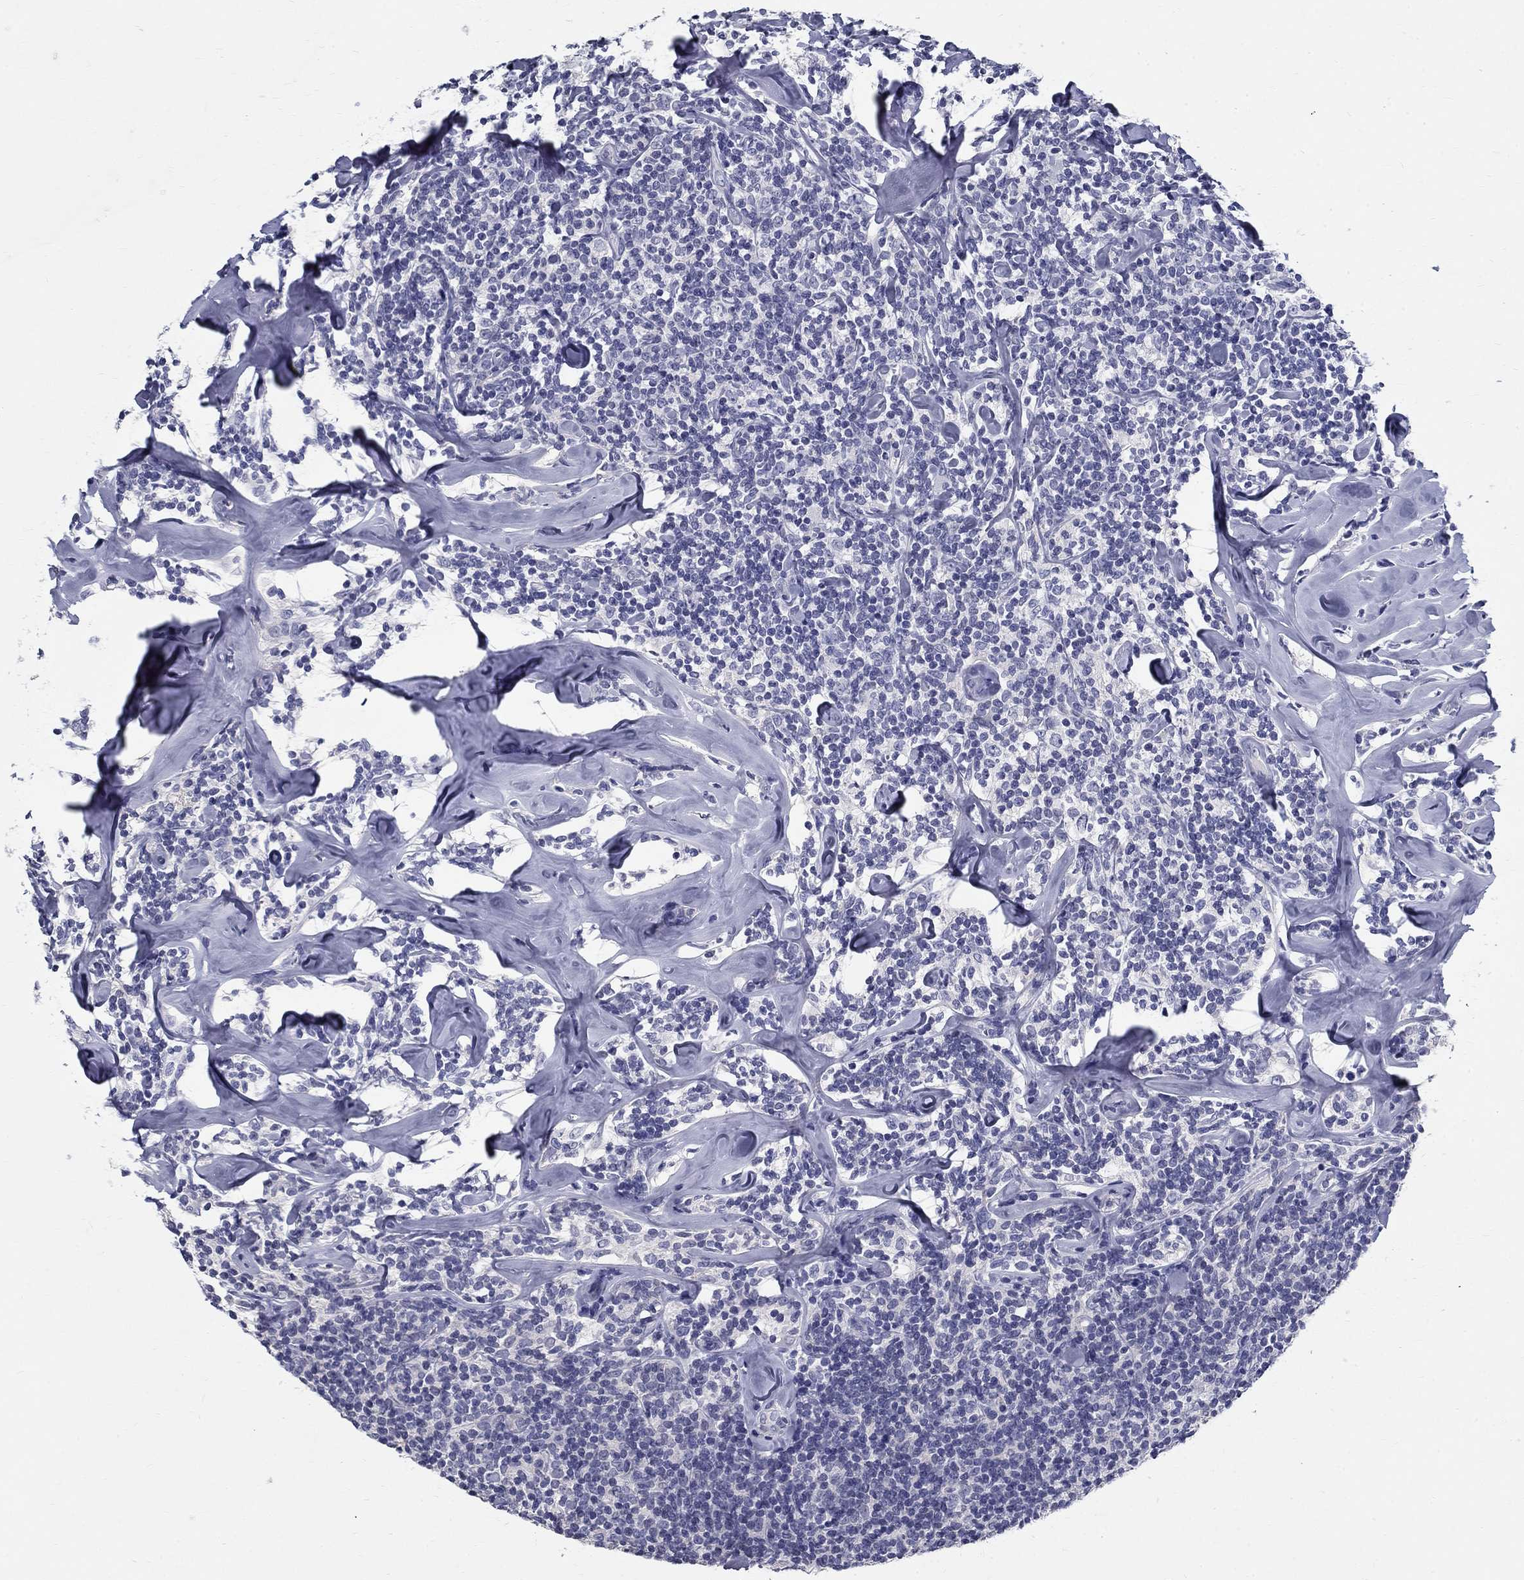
{"staining": {"intensity": "negative", "quantity": "none", "location": "none"}, "tissue": "lymphoma", "cell_type": "Tumor cells", "image_type": "cancer", "snomed": [{"axis": "morphology", "description": "Malignant lymphoma, non-Hodgkin's type, Low grade"}, {"axis": "topography", "description": "Lymph node"}], "caption": "Immunohistochemical staining of human lymphoma displays no significant positivity in tumor cells. (Brightfield microscopy of DAB (3,3'-diaminobenzidine) immunohistochemistry at high magnification).", "gene": "TGM4", "patient": {"sex": "female", "age": 56}}